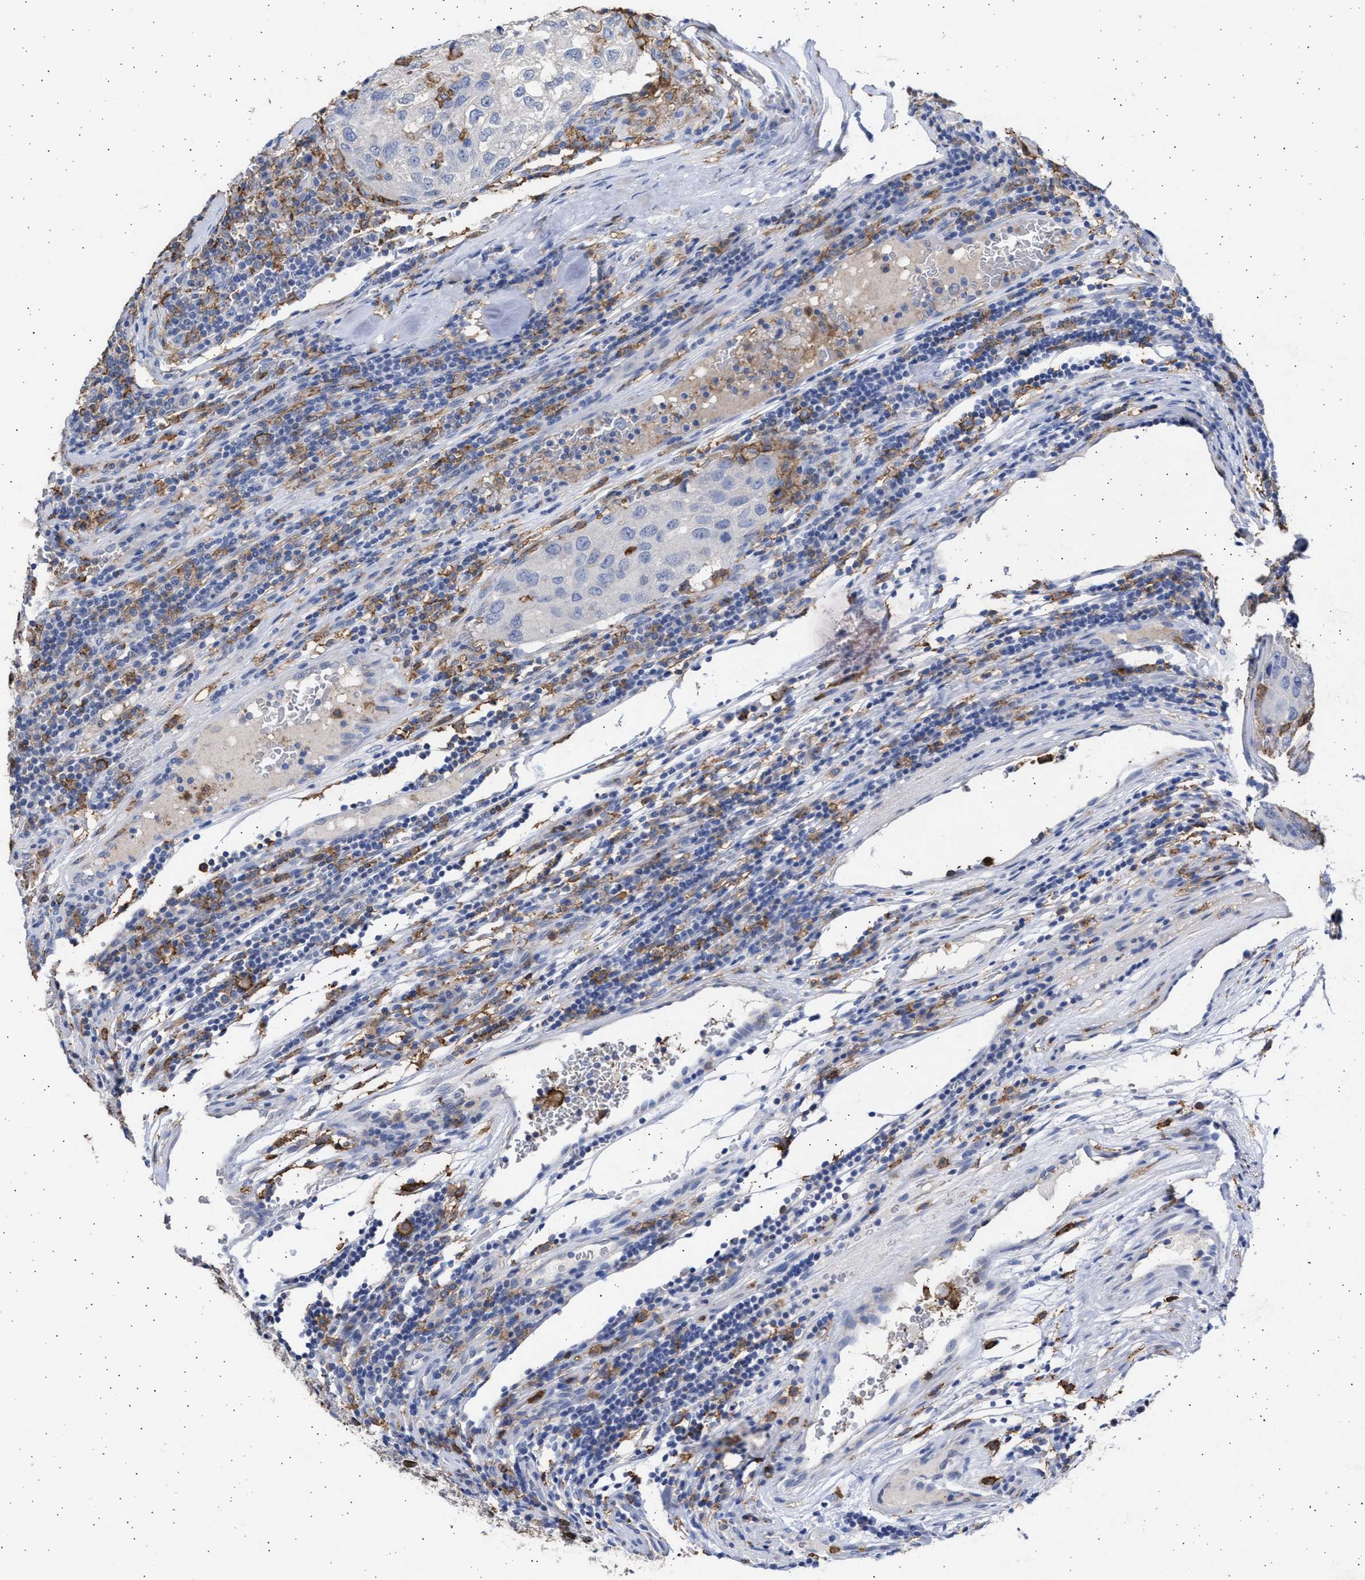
{"staining": {"intensity": "negative", "quantity": "none", "location": "none"}, "tissue": "urothelial cancer", "cell_type": "Tumor cells", "image_type": "cancer", "snomed": [{"axis": "morphology", "description": "Urothelial carcinoma, High grade"}, {"axis": "topography", "description": "Lymph node"}, {"axis": "topography", "description": "Urinary bladder"}], "caption": "Image shows no significant protein positivity in tumor cells of urothelial cancer.", "gene": "FCER1A", "patient": {"sex": "male", "age": 51}}